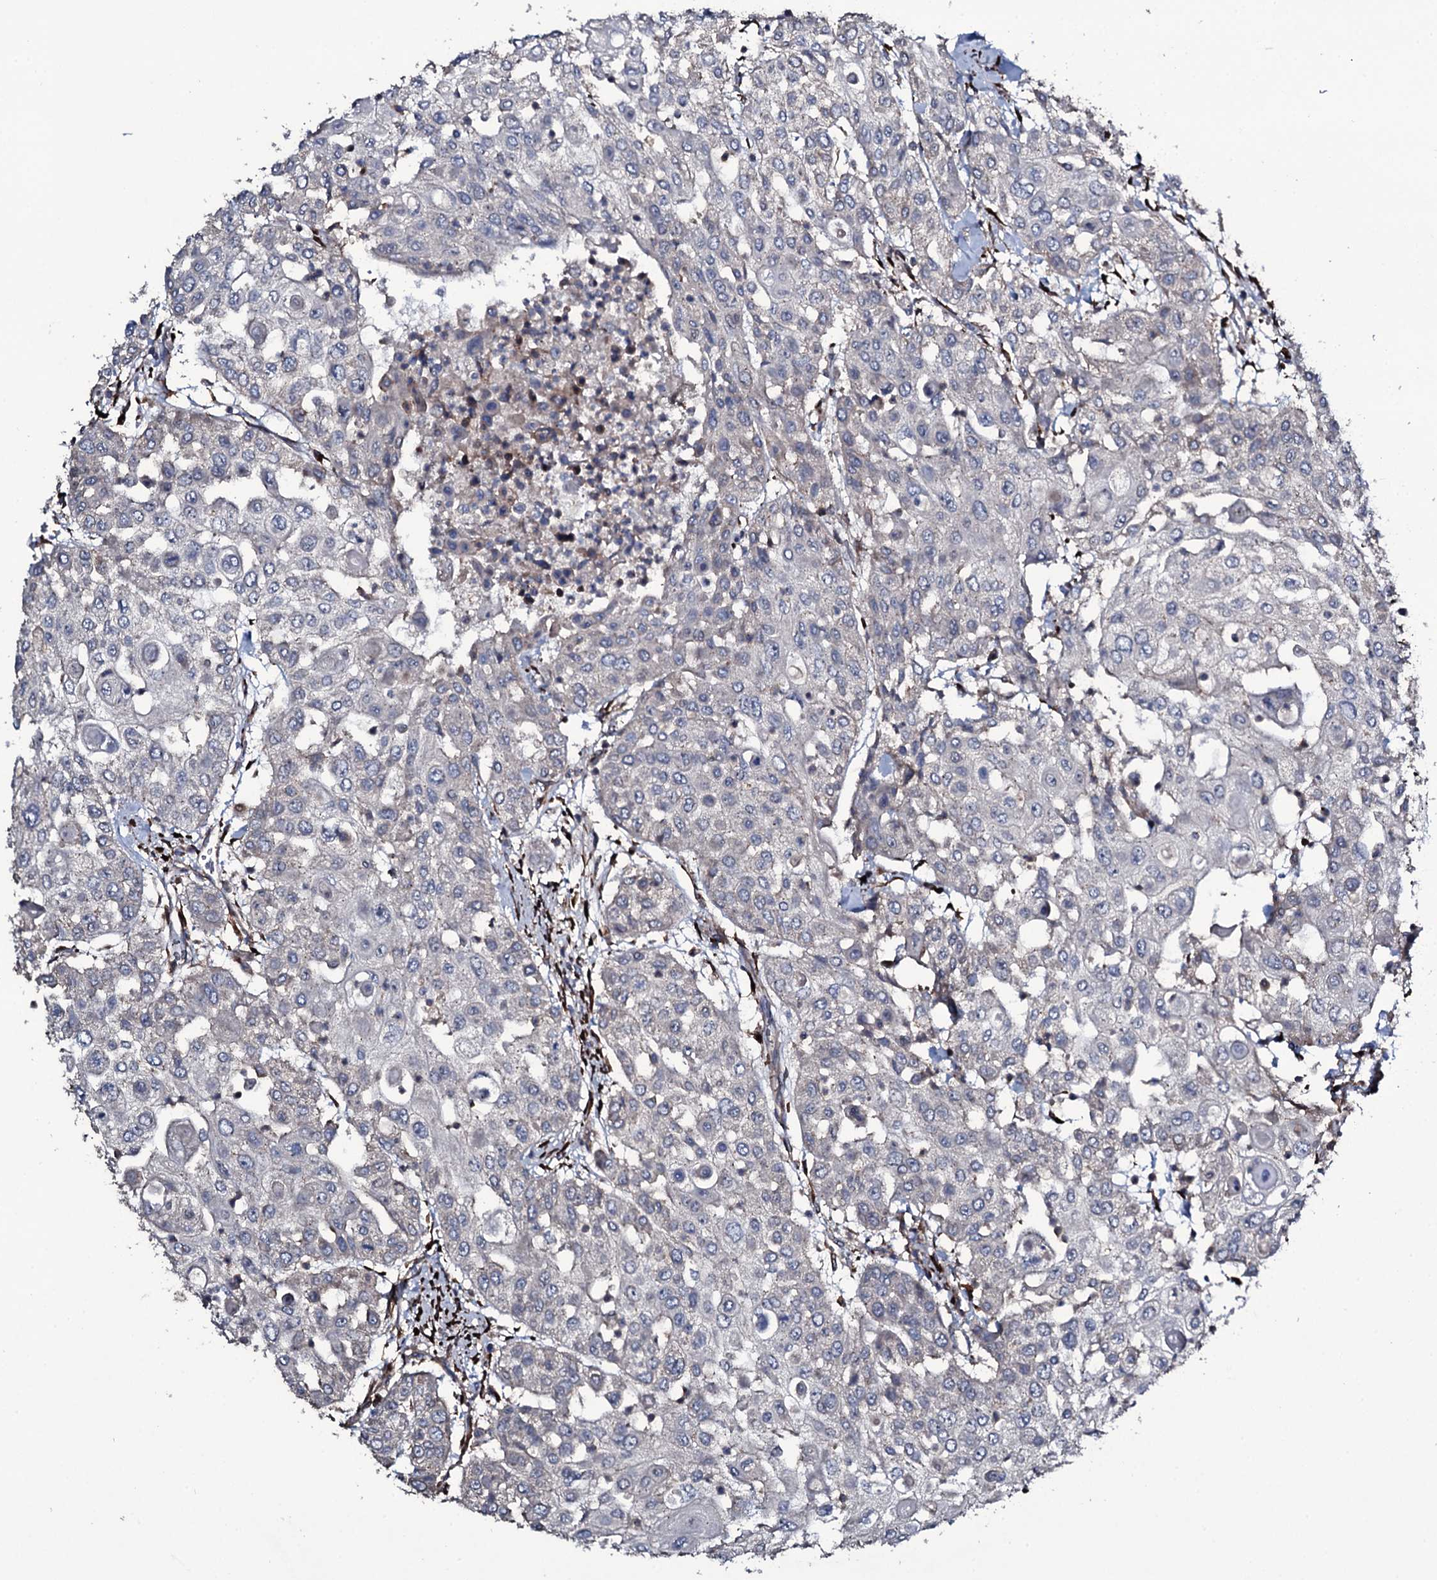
{"staining": {"intensity": "negative", "quantity": "none", "location": "none"}, "tissue": "urothelial cancer", "cell_type": "Tumor cells", "image_type": "cancer", "snomed": [{"axis": "morphology", "description": "Urothelial carcinoma, High grade"}, {"axis": "topography", "description": "Urinary bladder"}], "caption": "The IHC photomicrograph has no significant staining in tumor cells of urothelial cancer tissue.", "gene": "WIPF3", "patient": {"sex": "female", "age": 79}}